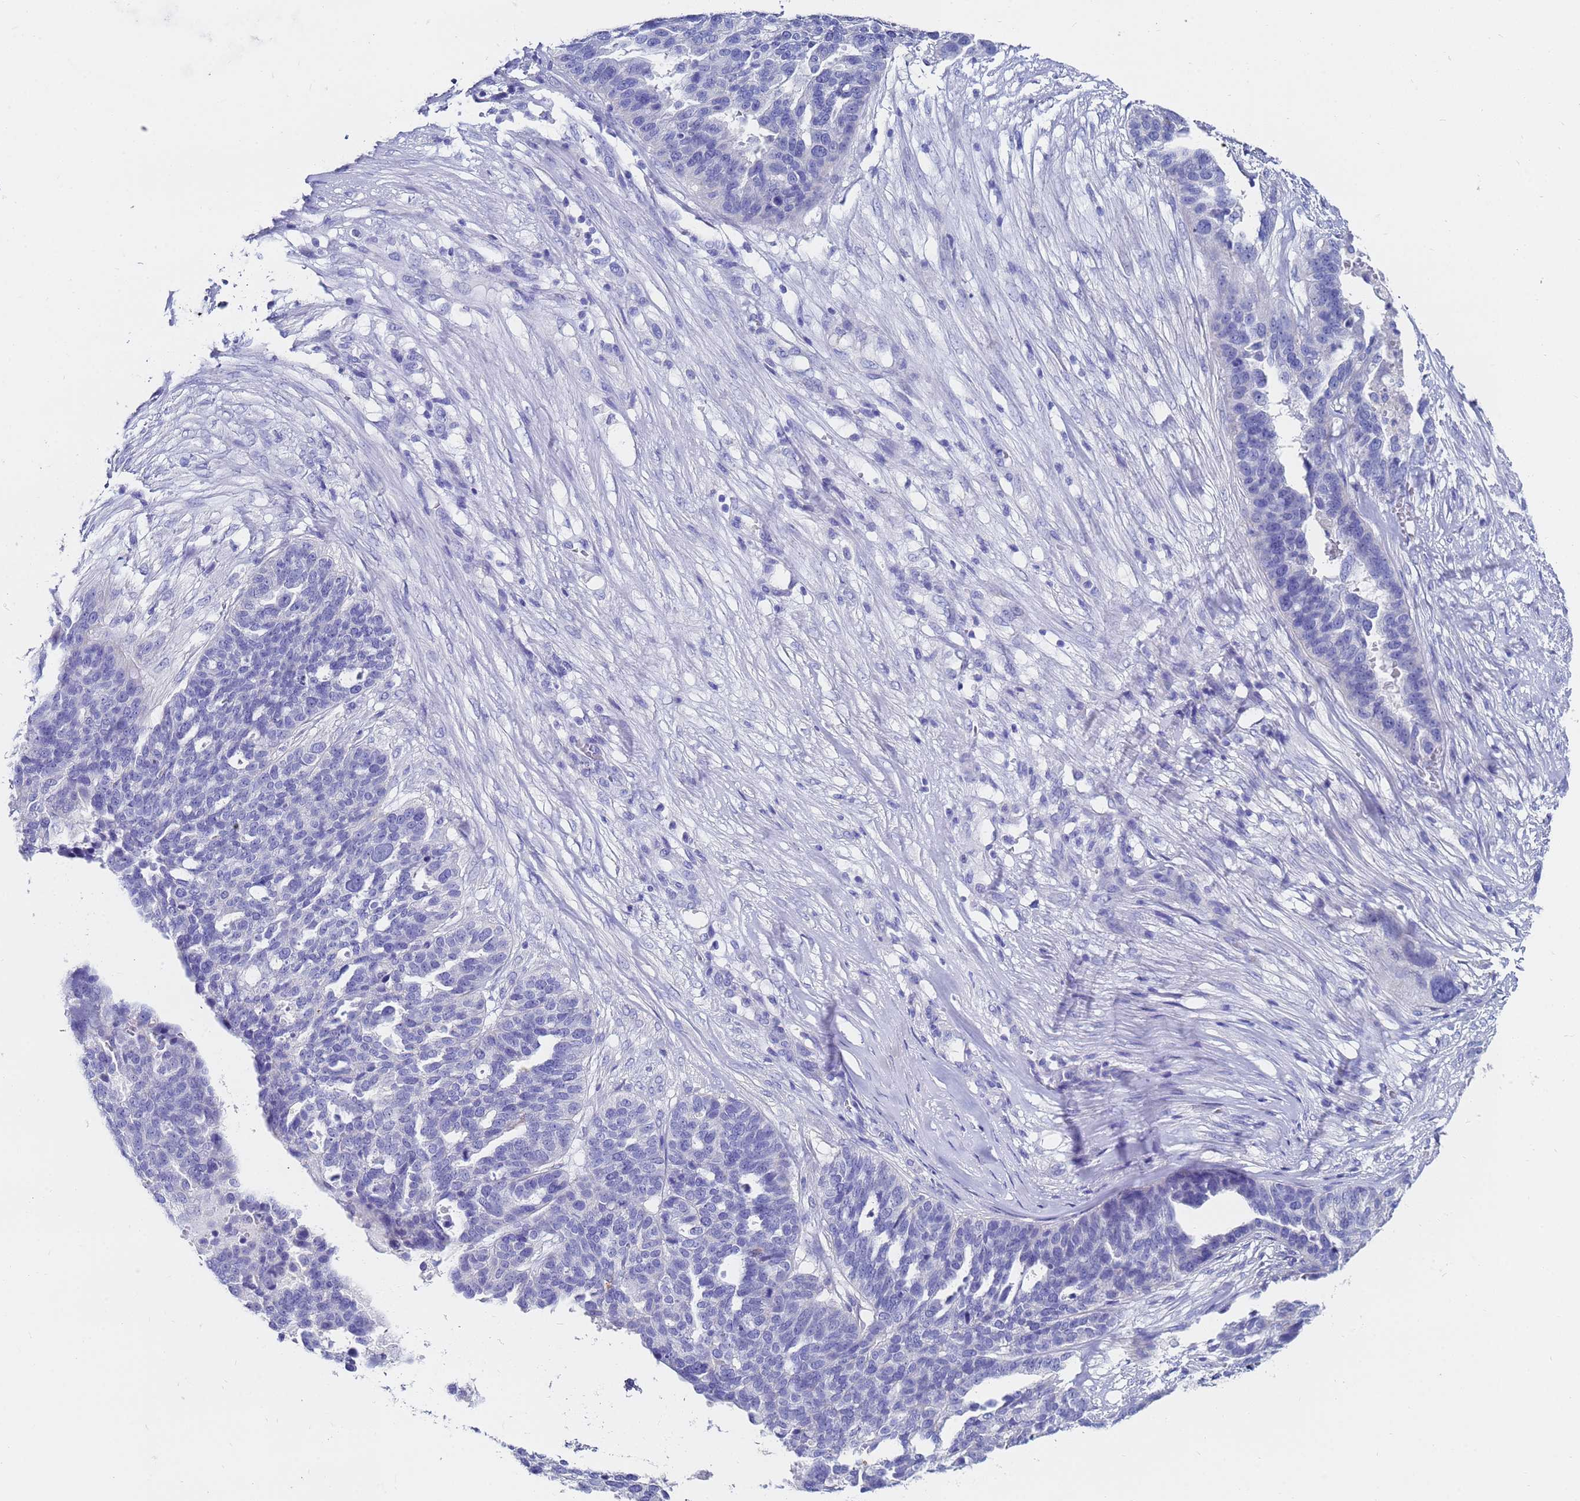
{"staining": {"intensity": "negative", "quantity": "none", "location": "none"}, "tissue": "ovarian cancer", "cell_type": "Tumor cells", "image_type": "cancer", "snomed": [{"axis": "morphology", "description": "Cystadenocarcinoma, serous, NOS"}, {"axis": "topography", "description": "Ovary"}], "caption": "An image of serous cystadenocarcinoma (ovarian) stained for a protein reveals no brown staining in tumor cells.", "gene": "C2orf72", "patient": {"sex": "female", "age": 59}}